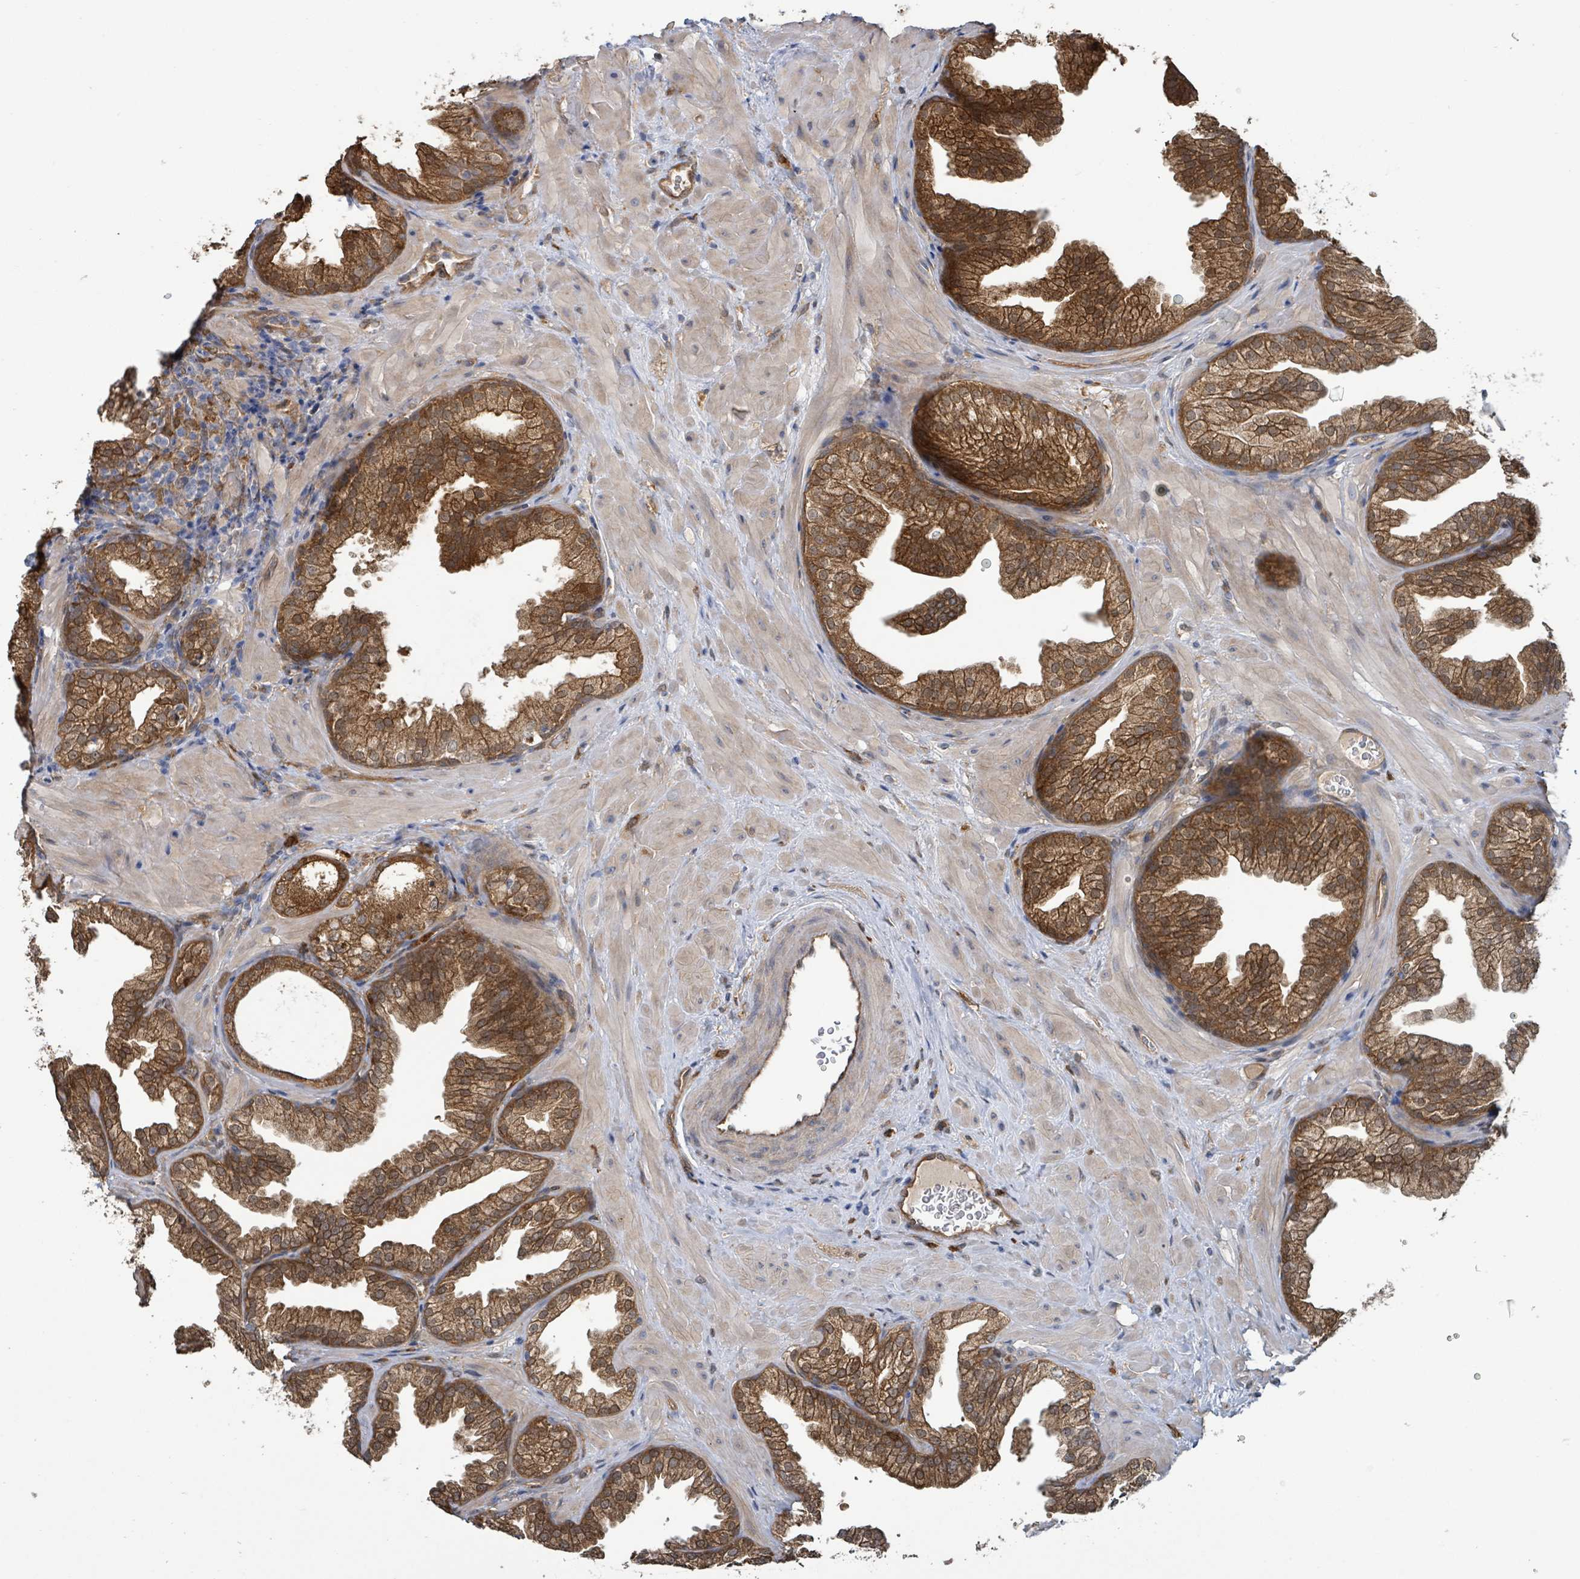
{"staining": {"intensity": "strong", "quantity": ">75%", "location": "cytoplasmic/membranous"}, "tissue": "prostate", "cell_type": "Glandular cells", "image_type": "normal", "snomed": [{"axis": "morphology", "description": "Normal tissue, NOS"}, {"axis": "topography", "description": "Prostate"}], "caption": "Immunohistochemistry (IHC) histopathology image of benign human prostate stained for a protein (brown), which exhibits high levels of strong cytoplasmic/membranous positivity in about >75% of glandular cells.", "gene": "ARPIN", "patient": {"sex": "male", "age": 37}}